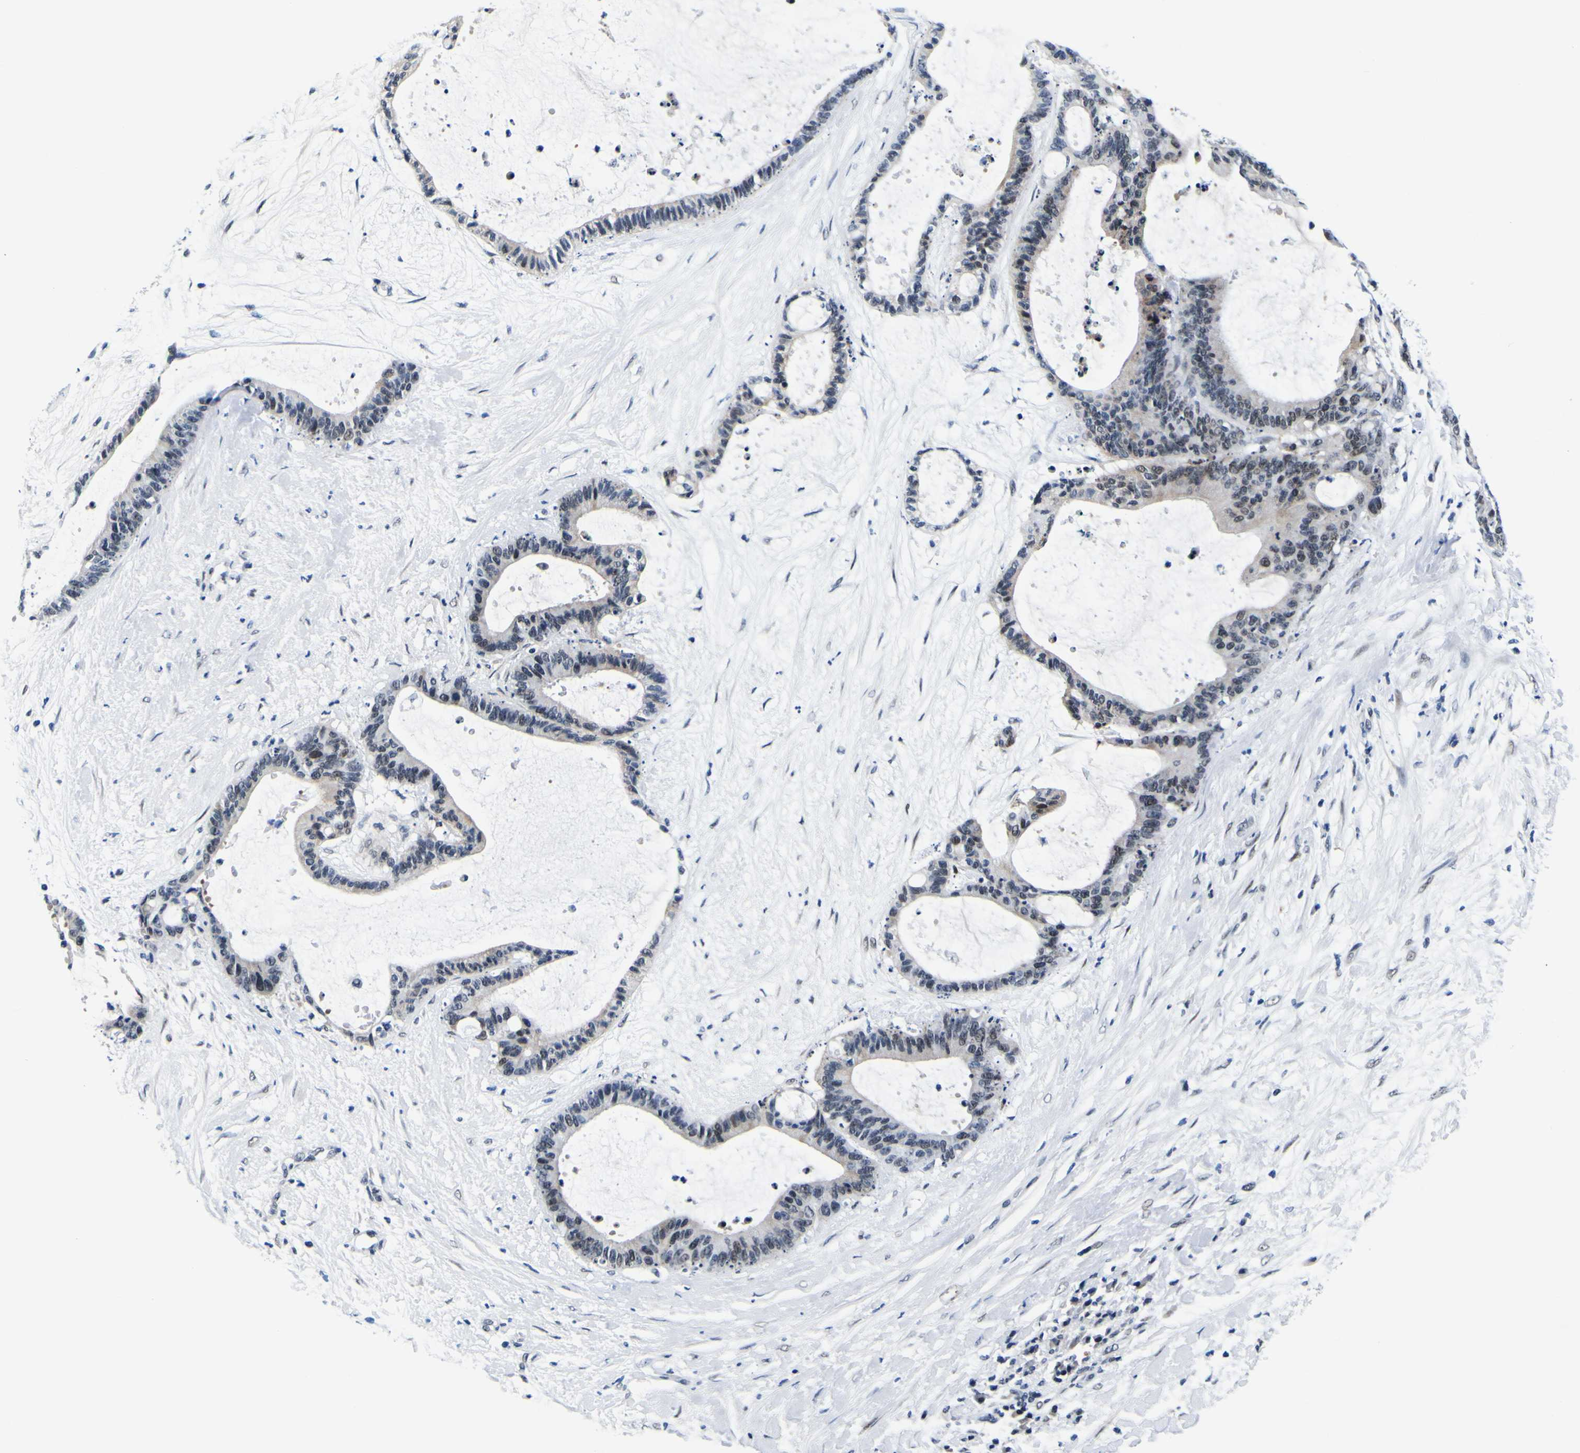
{"staining": {"intensity": "weak", "quantity": "<25%", "location": "nuclear"}, "tissue": "liver cancer", "cell_type": "Tumor cells", "image_type": "cancer", "snomed": [{"axis": "morphology", "description": "Cholangiocarcinoma"}, {"axis": "topography", "description": "Liver"}], "caption": "This is an immunohistochemistry photomicrograph of liver cholangiocarcinoma. There is no expression in tumor cells.", "gene": "CUL4B", "patient": {"sex": "female", "age": 73}}